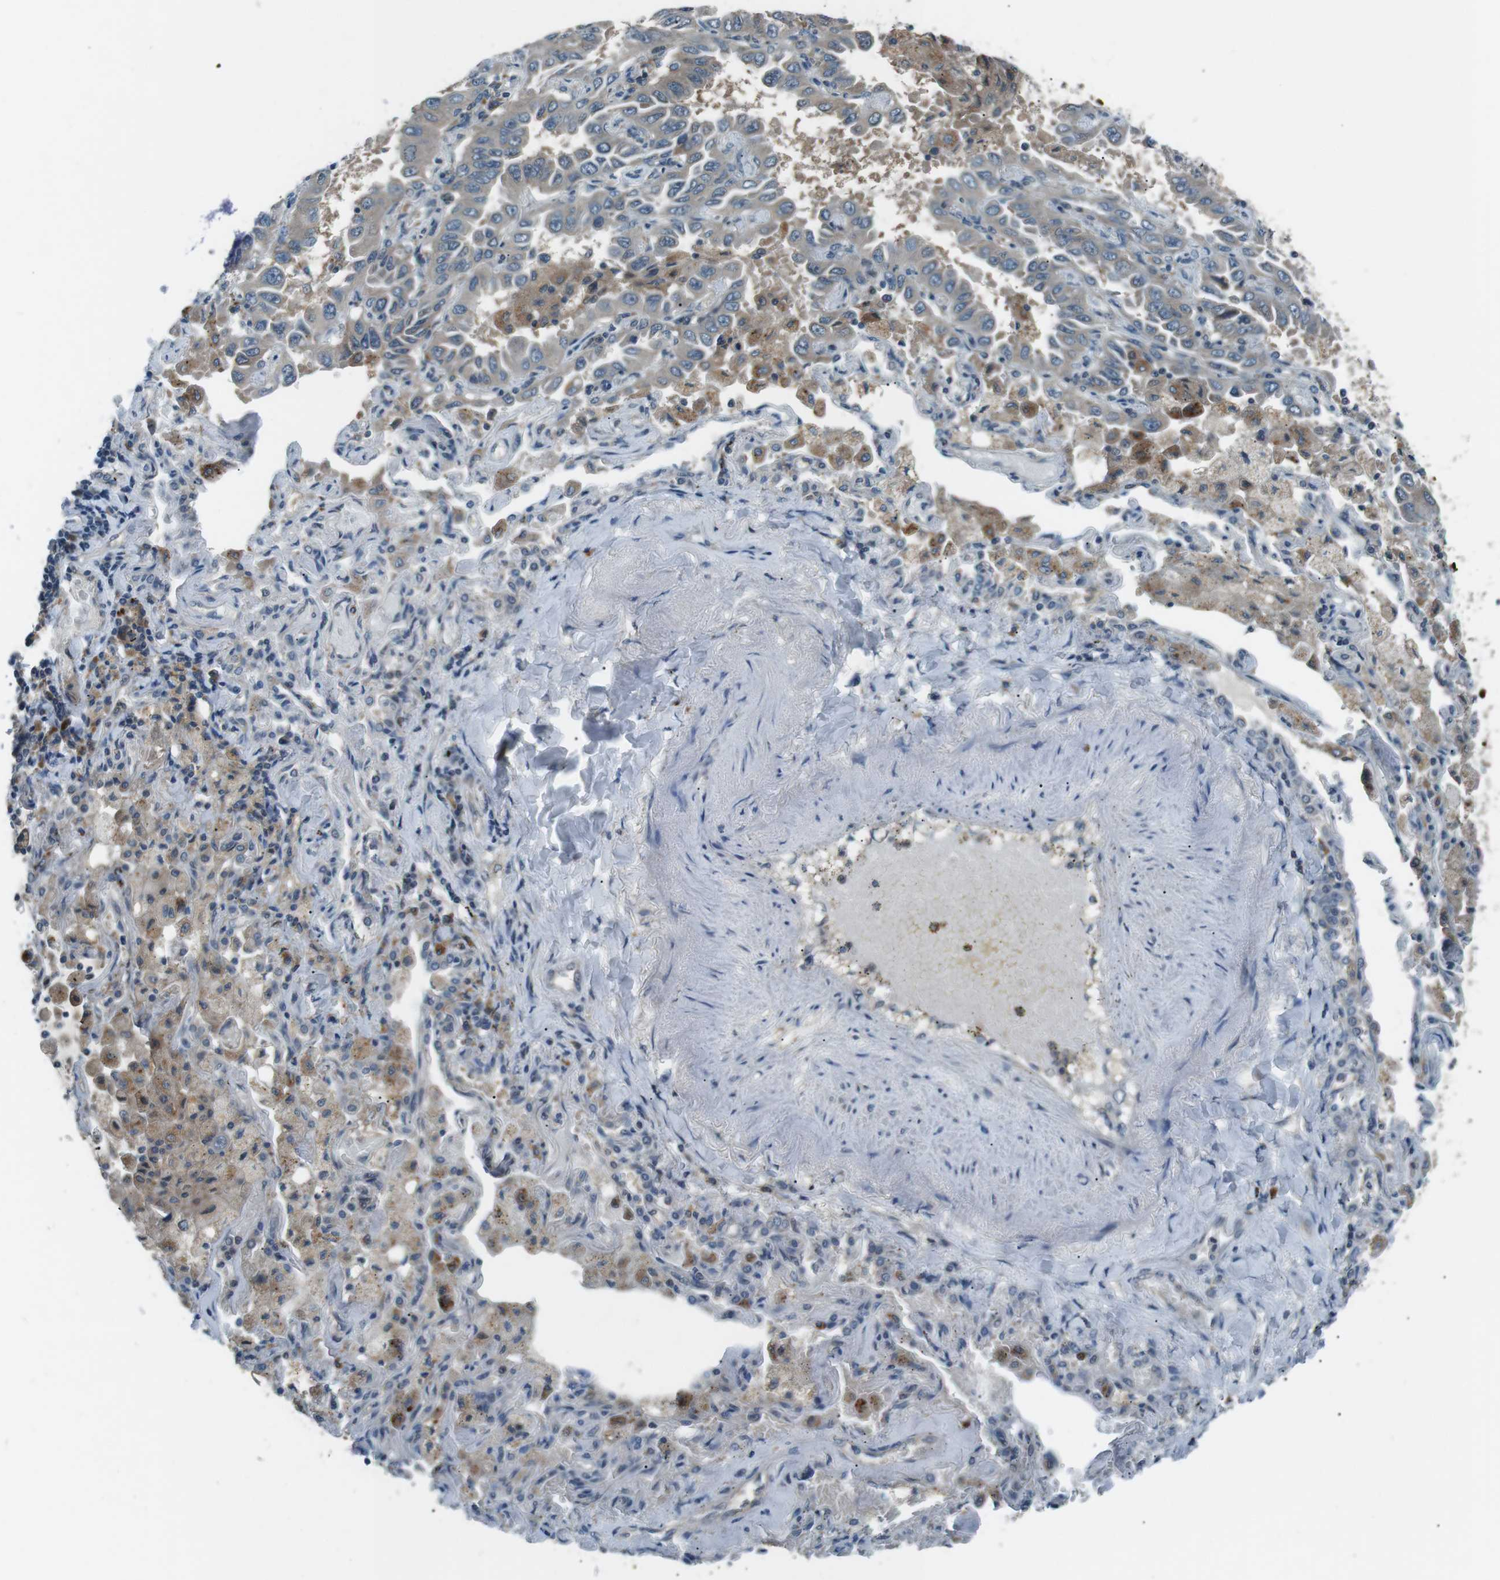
{"staining": {"intensity": "negative", "quantity": "none", "location": "none"}, "tissue": "lung cancer", "cell_type": "Tumor cells", "image_type": "cancer", "snomed": [{"axis": "morphology", "description": "Adenocarcinoma, NOS"}, {"axis": "topography", "description": "Lung"}], "caption": "Immunohistochemistry (IHC) histopathology image of human lung cancer stained for a protein (brown), which demonstrates no staining in tumor cells. (Immunohistochemistry, brightfield microscopy, high magnification).", "gene": "LRIG2", "patient": {"sex": "male", "age": 64}}